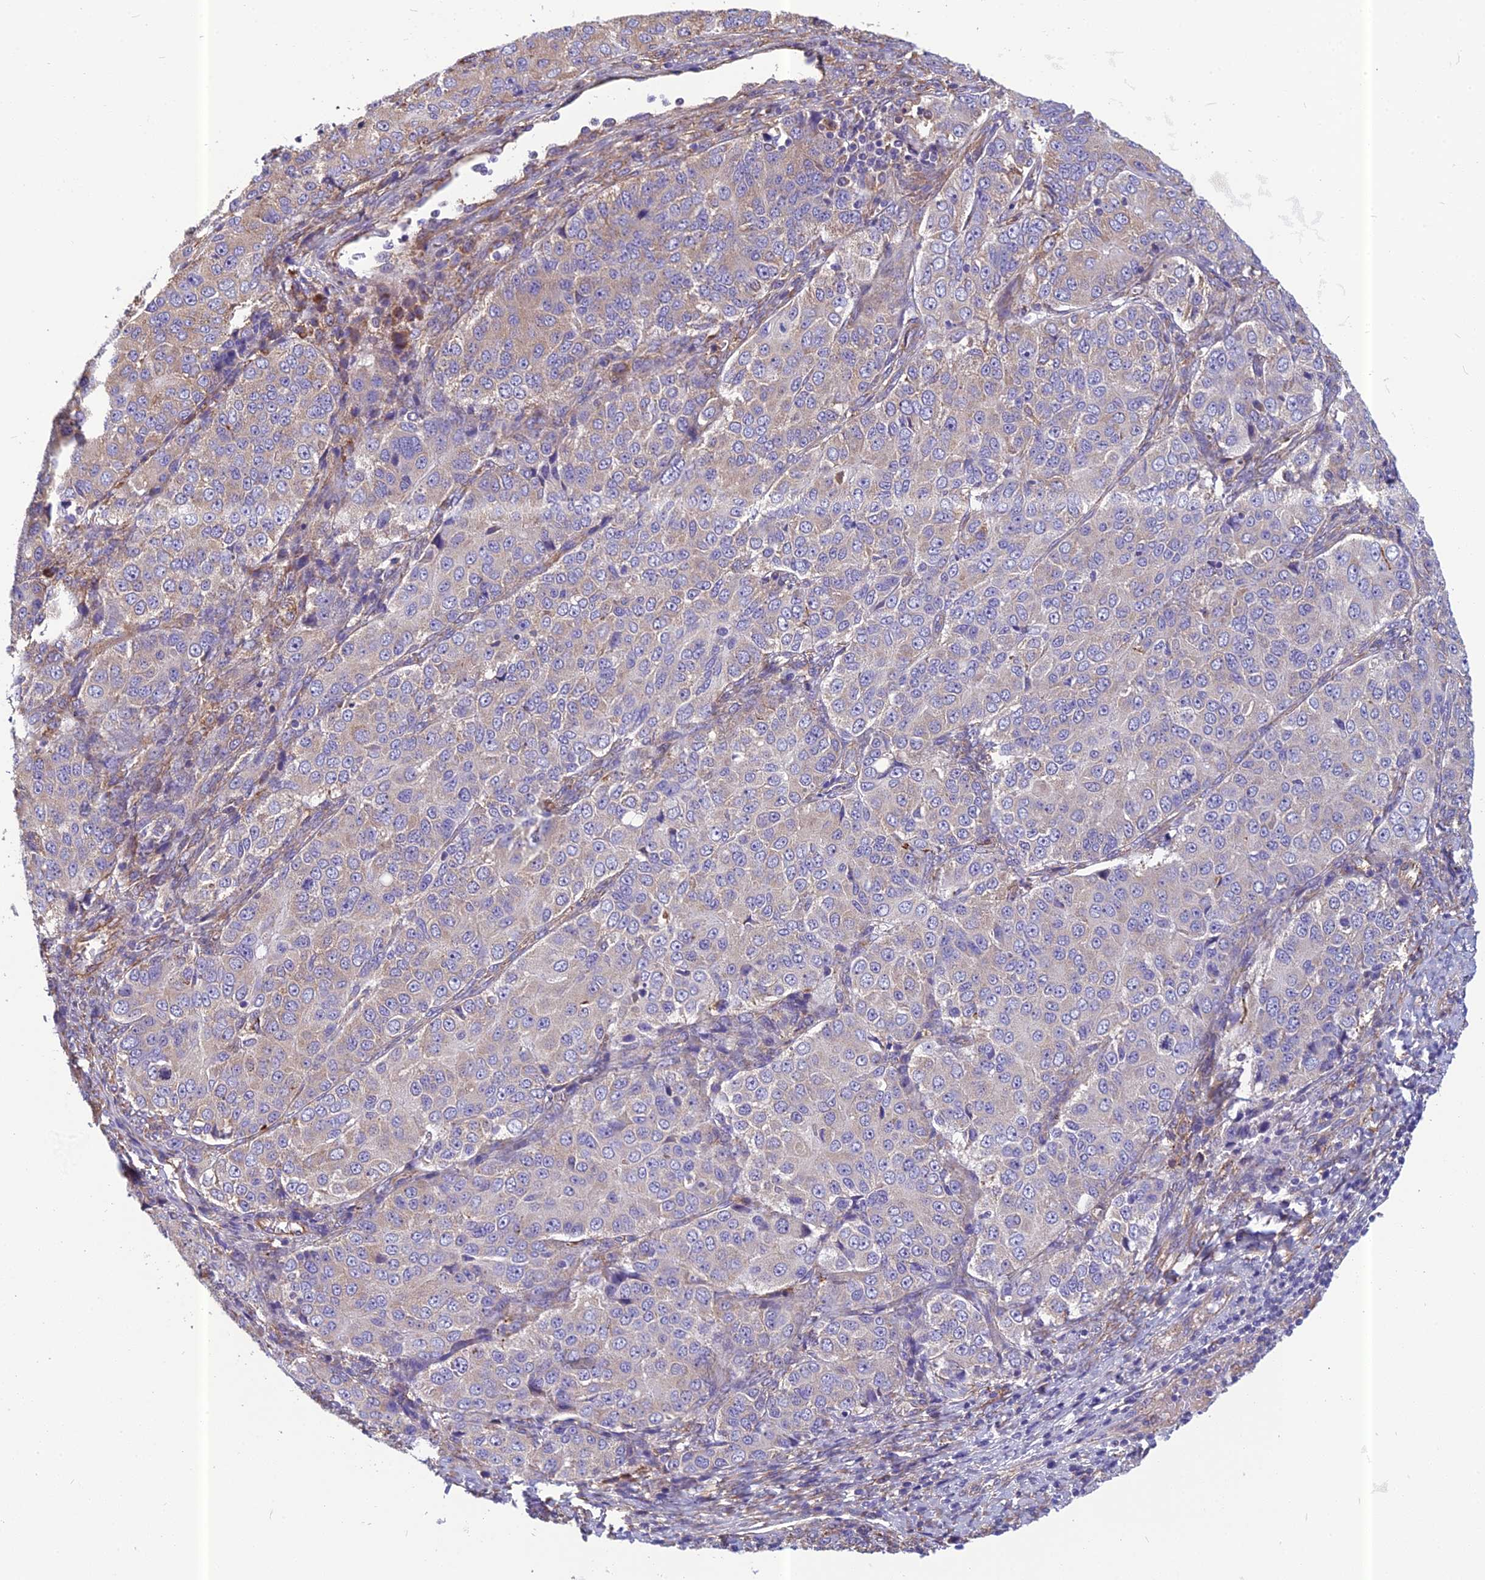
{"staining": {"intensity": "negative", "quantity": "none", "location": "none"}, "tissue": "ovarian cancer", "cell_type": "Tumor cells", "image_type": "cancer", "snomed": [{"axis": "morphology", "description": "Carcinoma, endometroid"}, {"axis": "topography", "description": "Ovary"}], "caption": "Endometroid carcinoma (ovarian) stained for a protein using immunohistochemistry shows no expression tumor cells.", "gene": "SPDL1", "patient": {"sex": "female", "age": 51}}